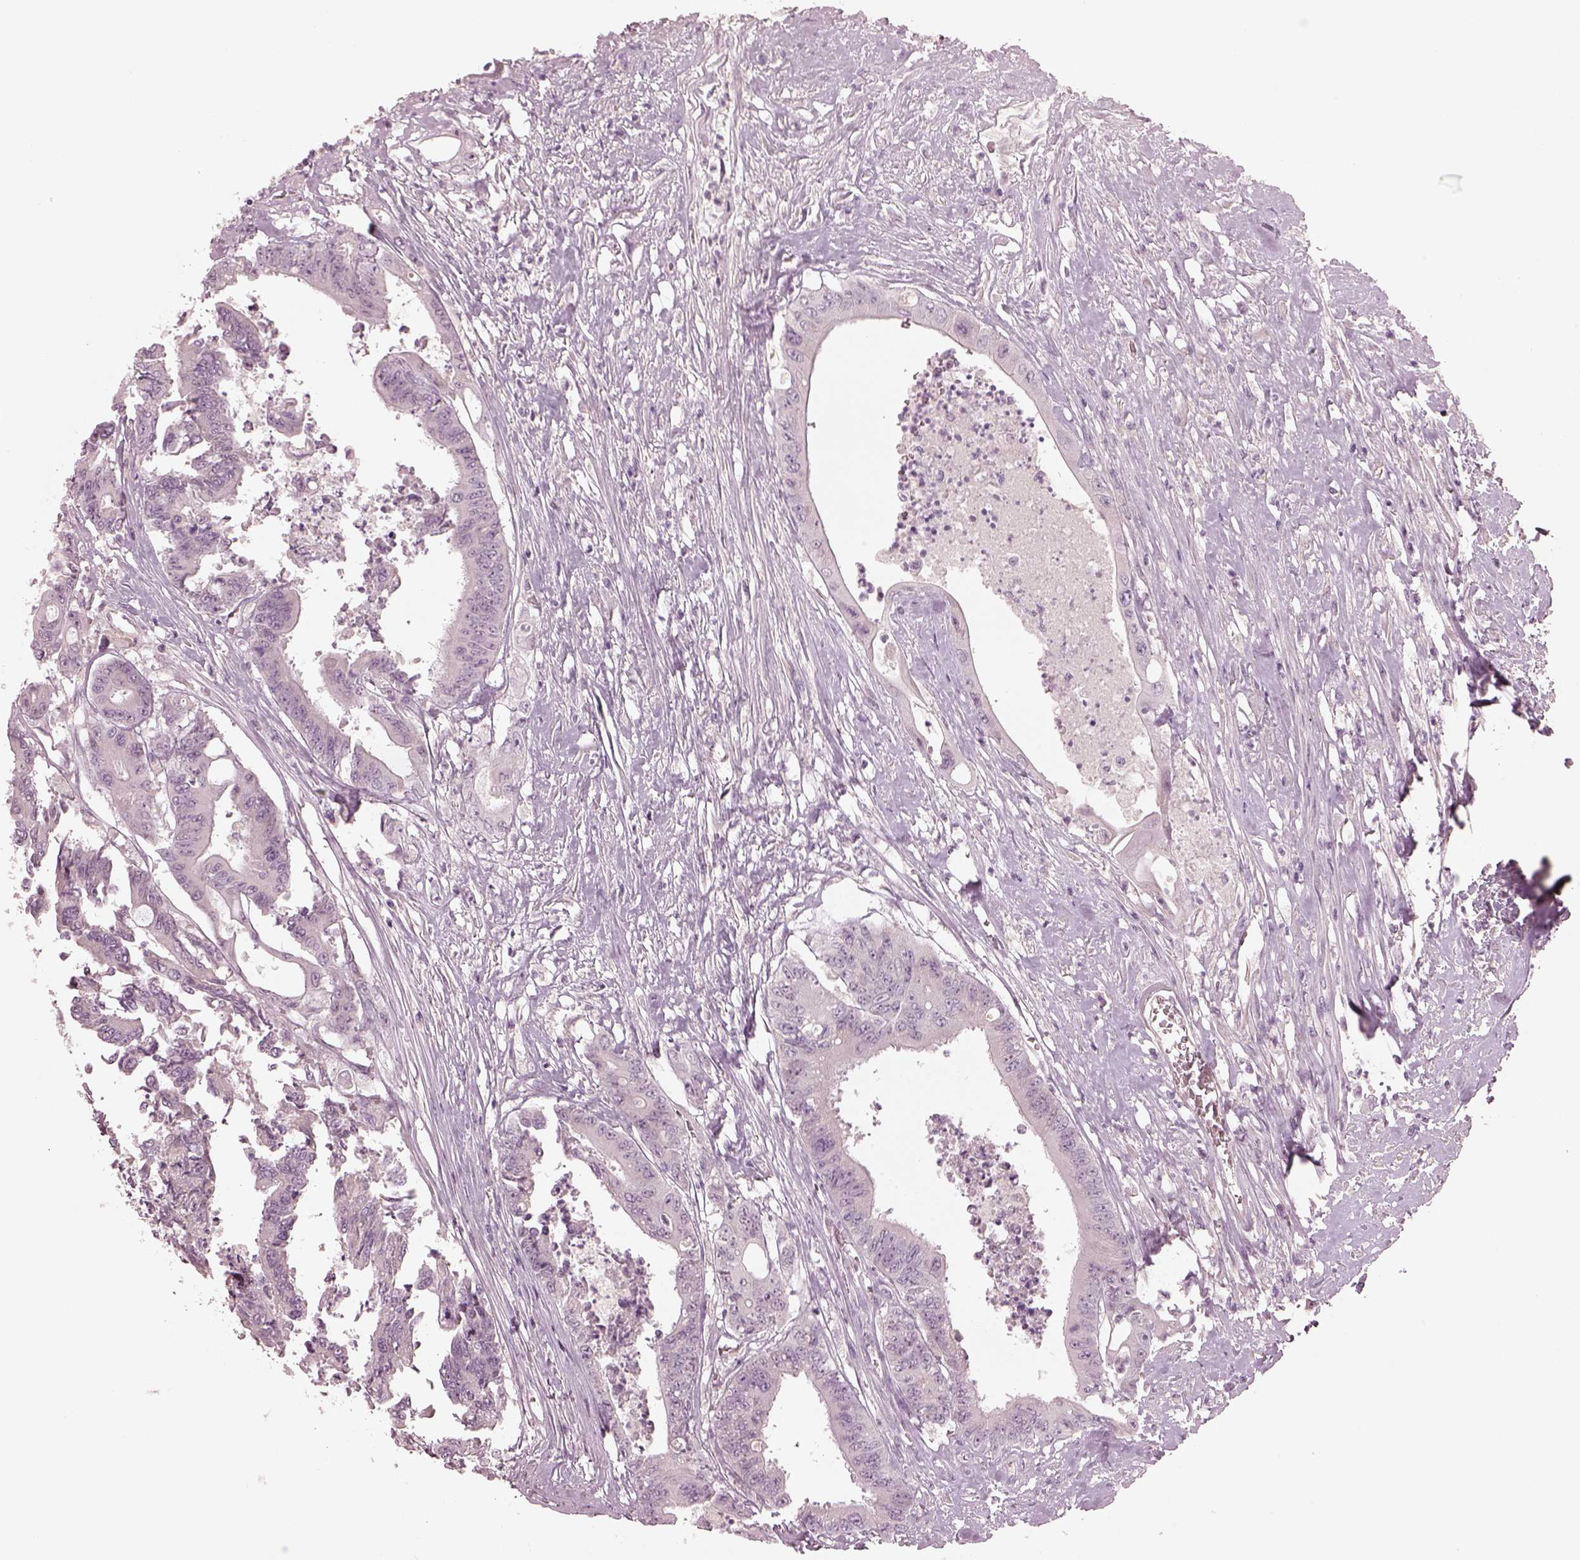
{"staining": {"intensity": "negative", "quantity": "none", "location": "none"}, "tissue": "colorectal cancer", "cell_type": "Tumor cells", "image_type": "cancer", "snomed": [{"axis": "morphology", "description": "Adenocarcinoma, NOS"}, {"axis": "topography", "description": "Rectum"}], "caption": "Protein analysis of colorectal cancer reveals no significant positivity in tumor cells.", "gene": "SPATA6L", "patient": {"sex": "male", "age": 54}}